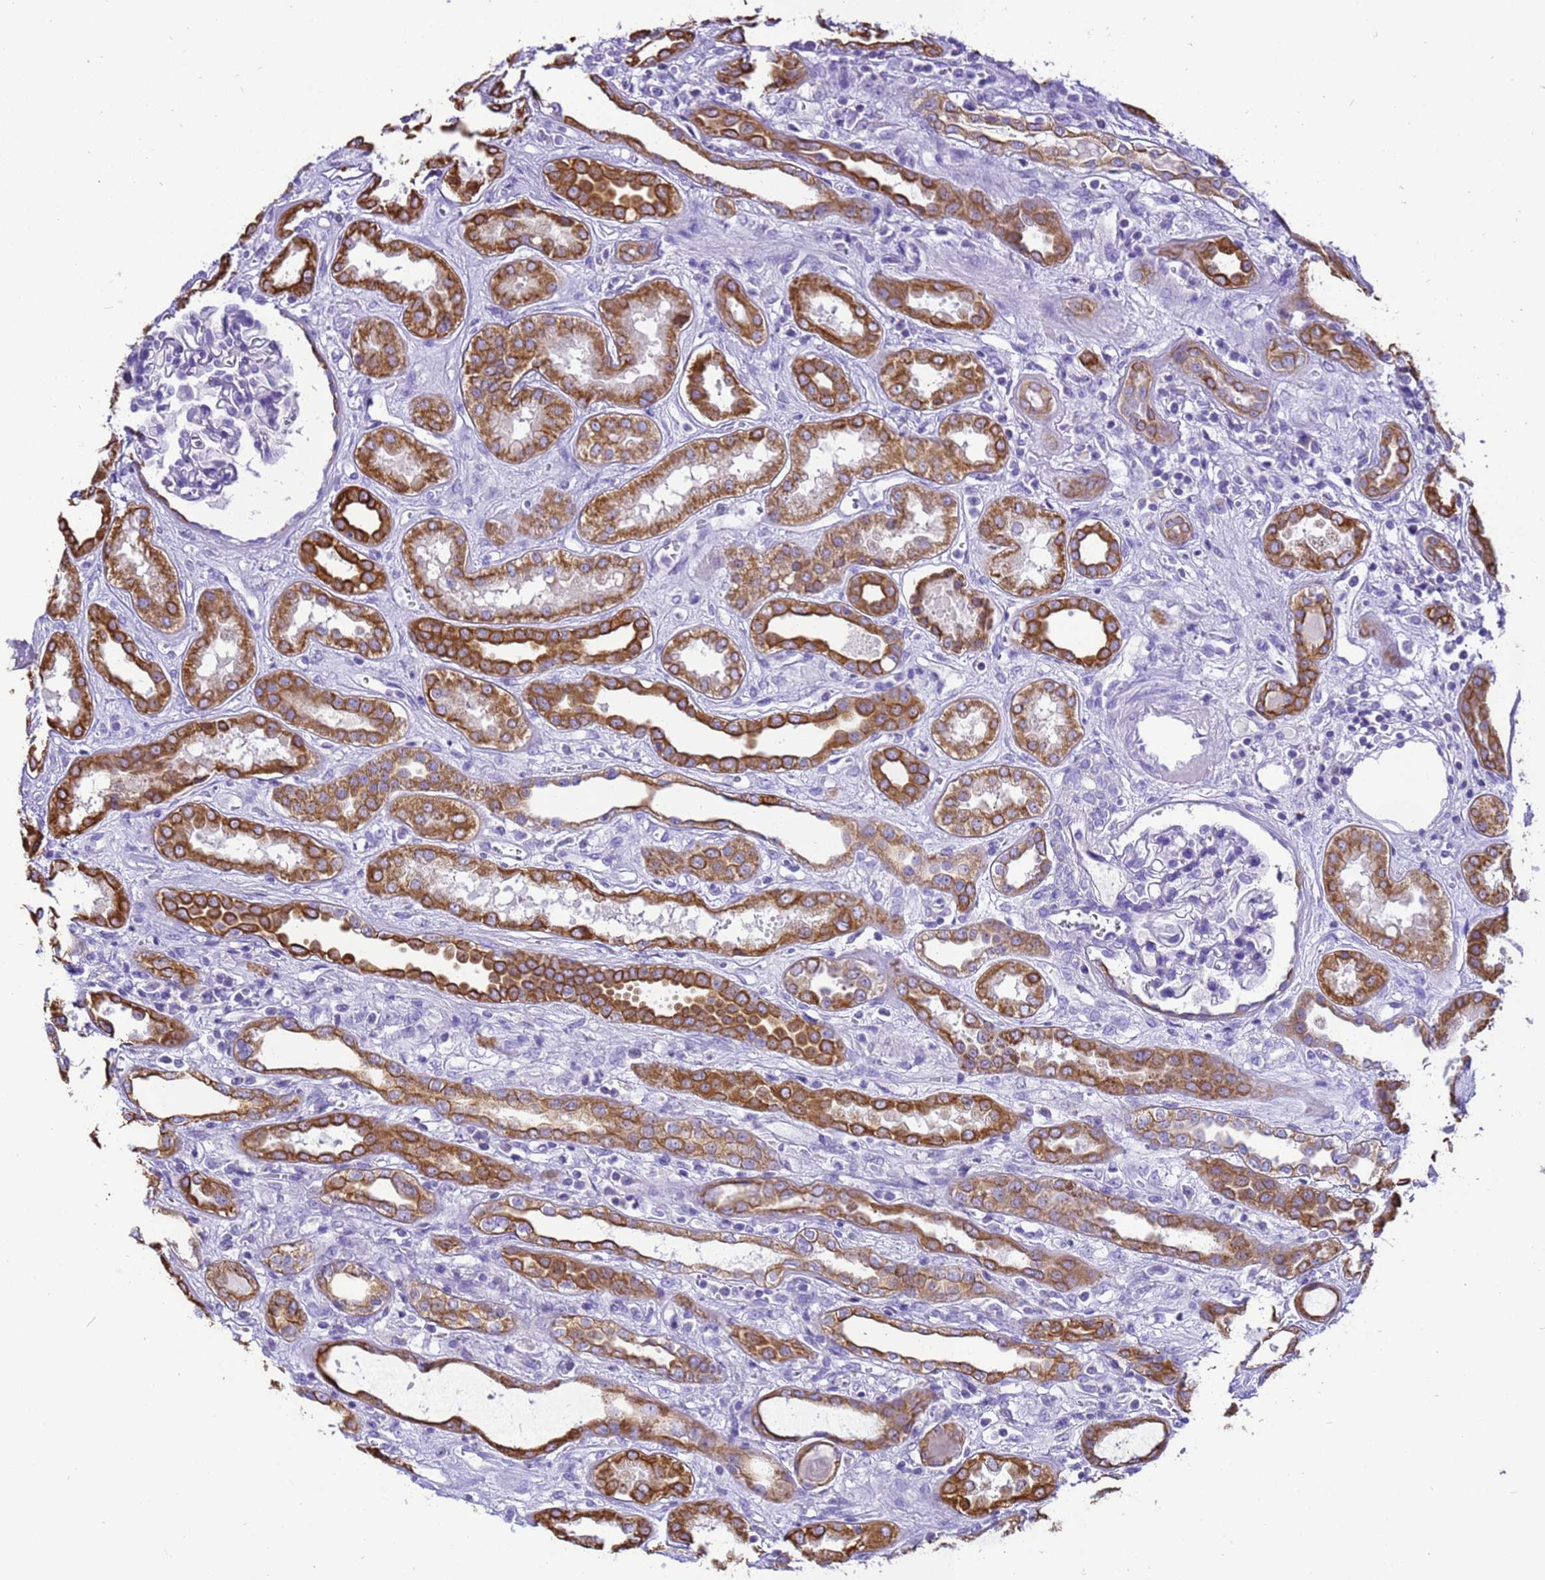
{"staining": {"intensity": "negative", "quantity": "none", "location": "none"}, "tissue": "kidney", "cell_type": "Cells in glomeruli", "image_type": "normal", "snomed": [{"axis": "morphology", "description": "Normal tissue, NOS"}, {"axis": "topography", "description": "Kidney"}], "caption": "Cells in glomeruli show no significant protein positivity in benign kidney. (Brightfield microscopy of DAB (3,3'-diaminobenzidine) immunohistochemistry at high magnification).", "gene": "PIEZO2", "patient": {"sex": "male", "age": 59}}